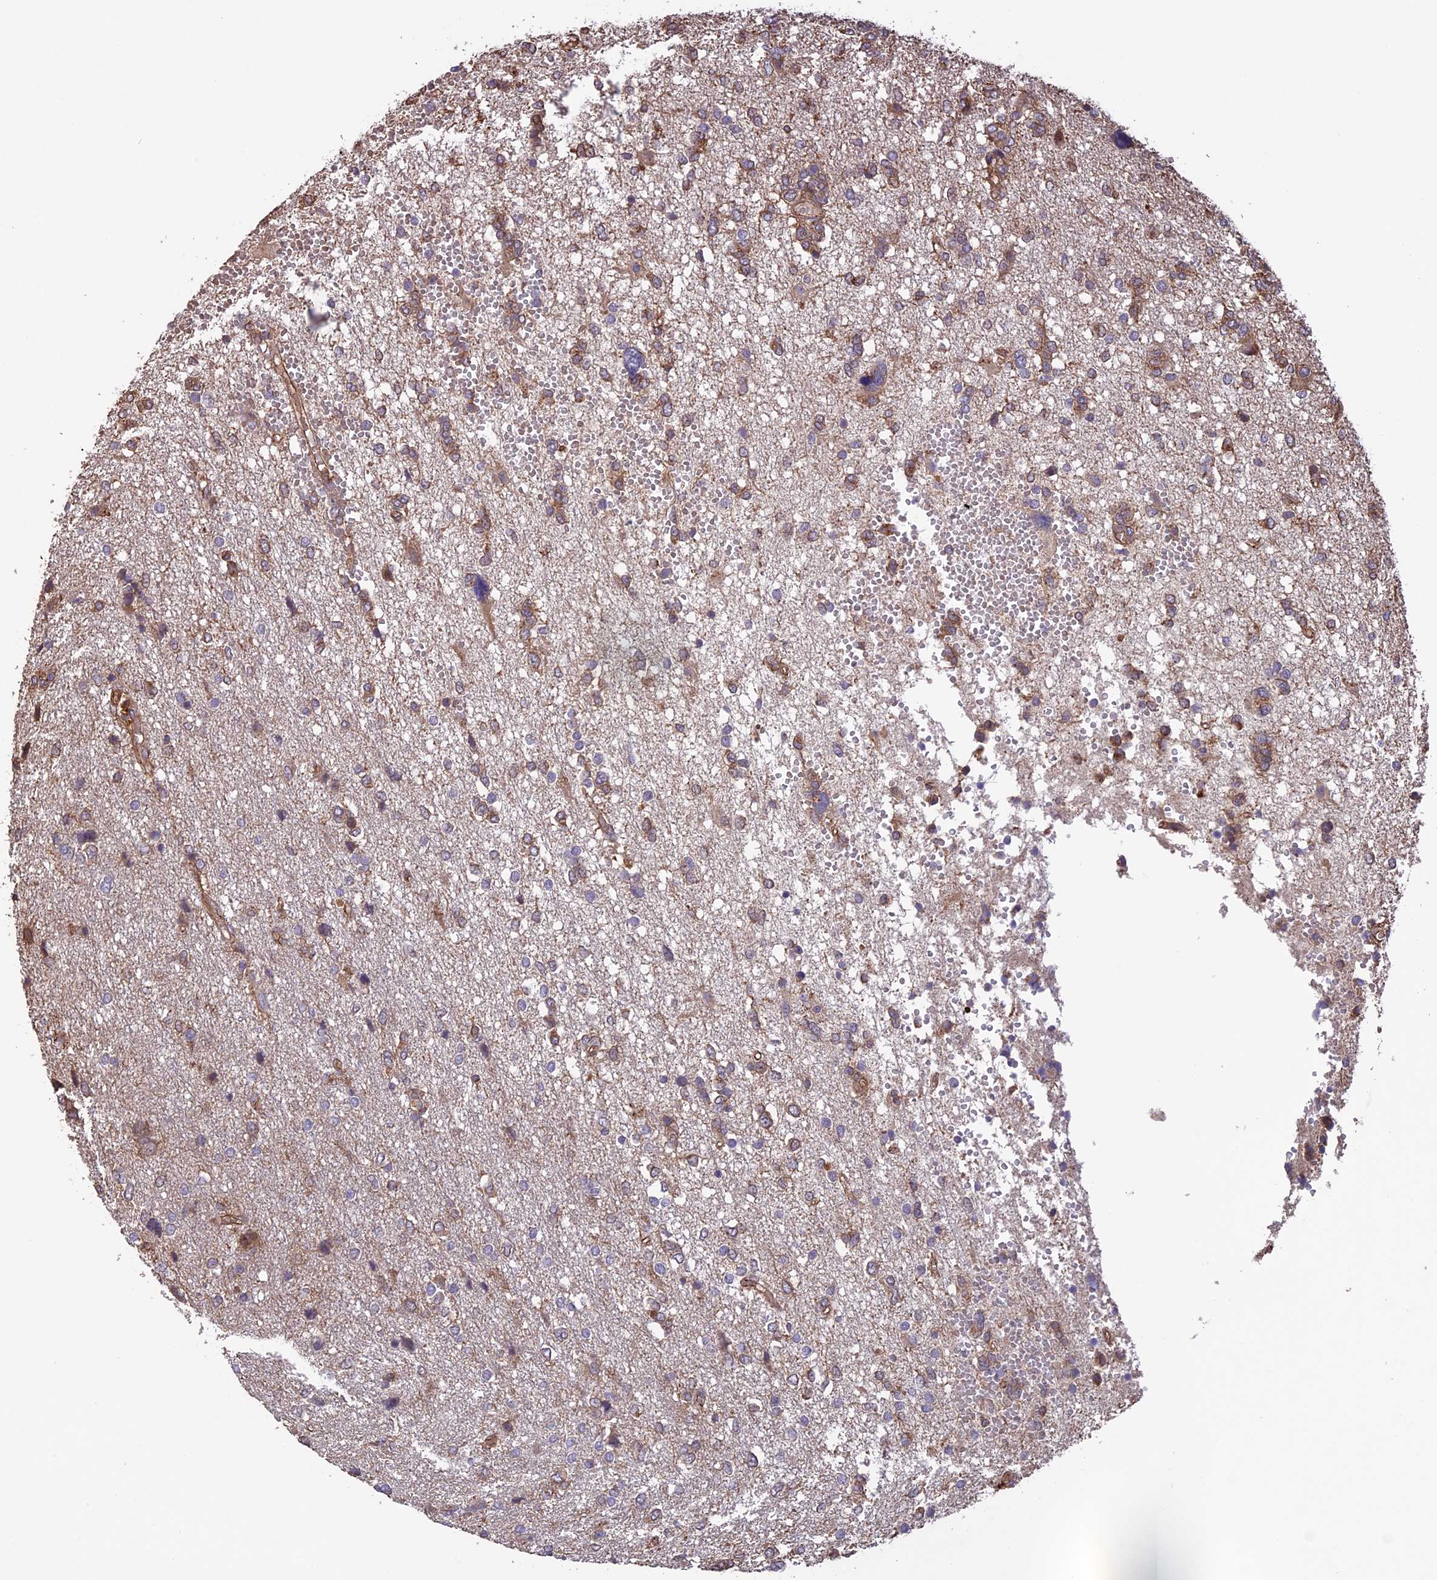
{"staining": {"intensity": "moderate", "quantity": "25%-75%", "location": "cytoplasmic/membranous"}, "tissue": "glioma", "cell_type": "Tumor cells", "image_type": "cancer", "snomed": [{"axis": "morphology", "description": "Glioma, malignant, High grade"}, {"axis": "topography", "description": "Brain"}], "caption": "Immunohistochemical staining of malignant high-grade glioma displays moderate cytoplasmic/membranous protein positivity in about 25%-75% of tumor cells.", "gene": "GAS8", "patient": {"sex": "female", "age": 59}}